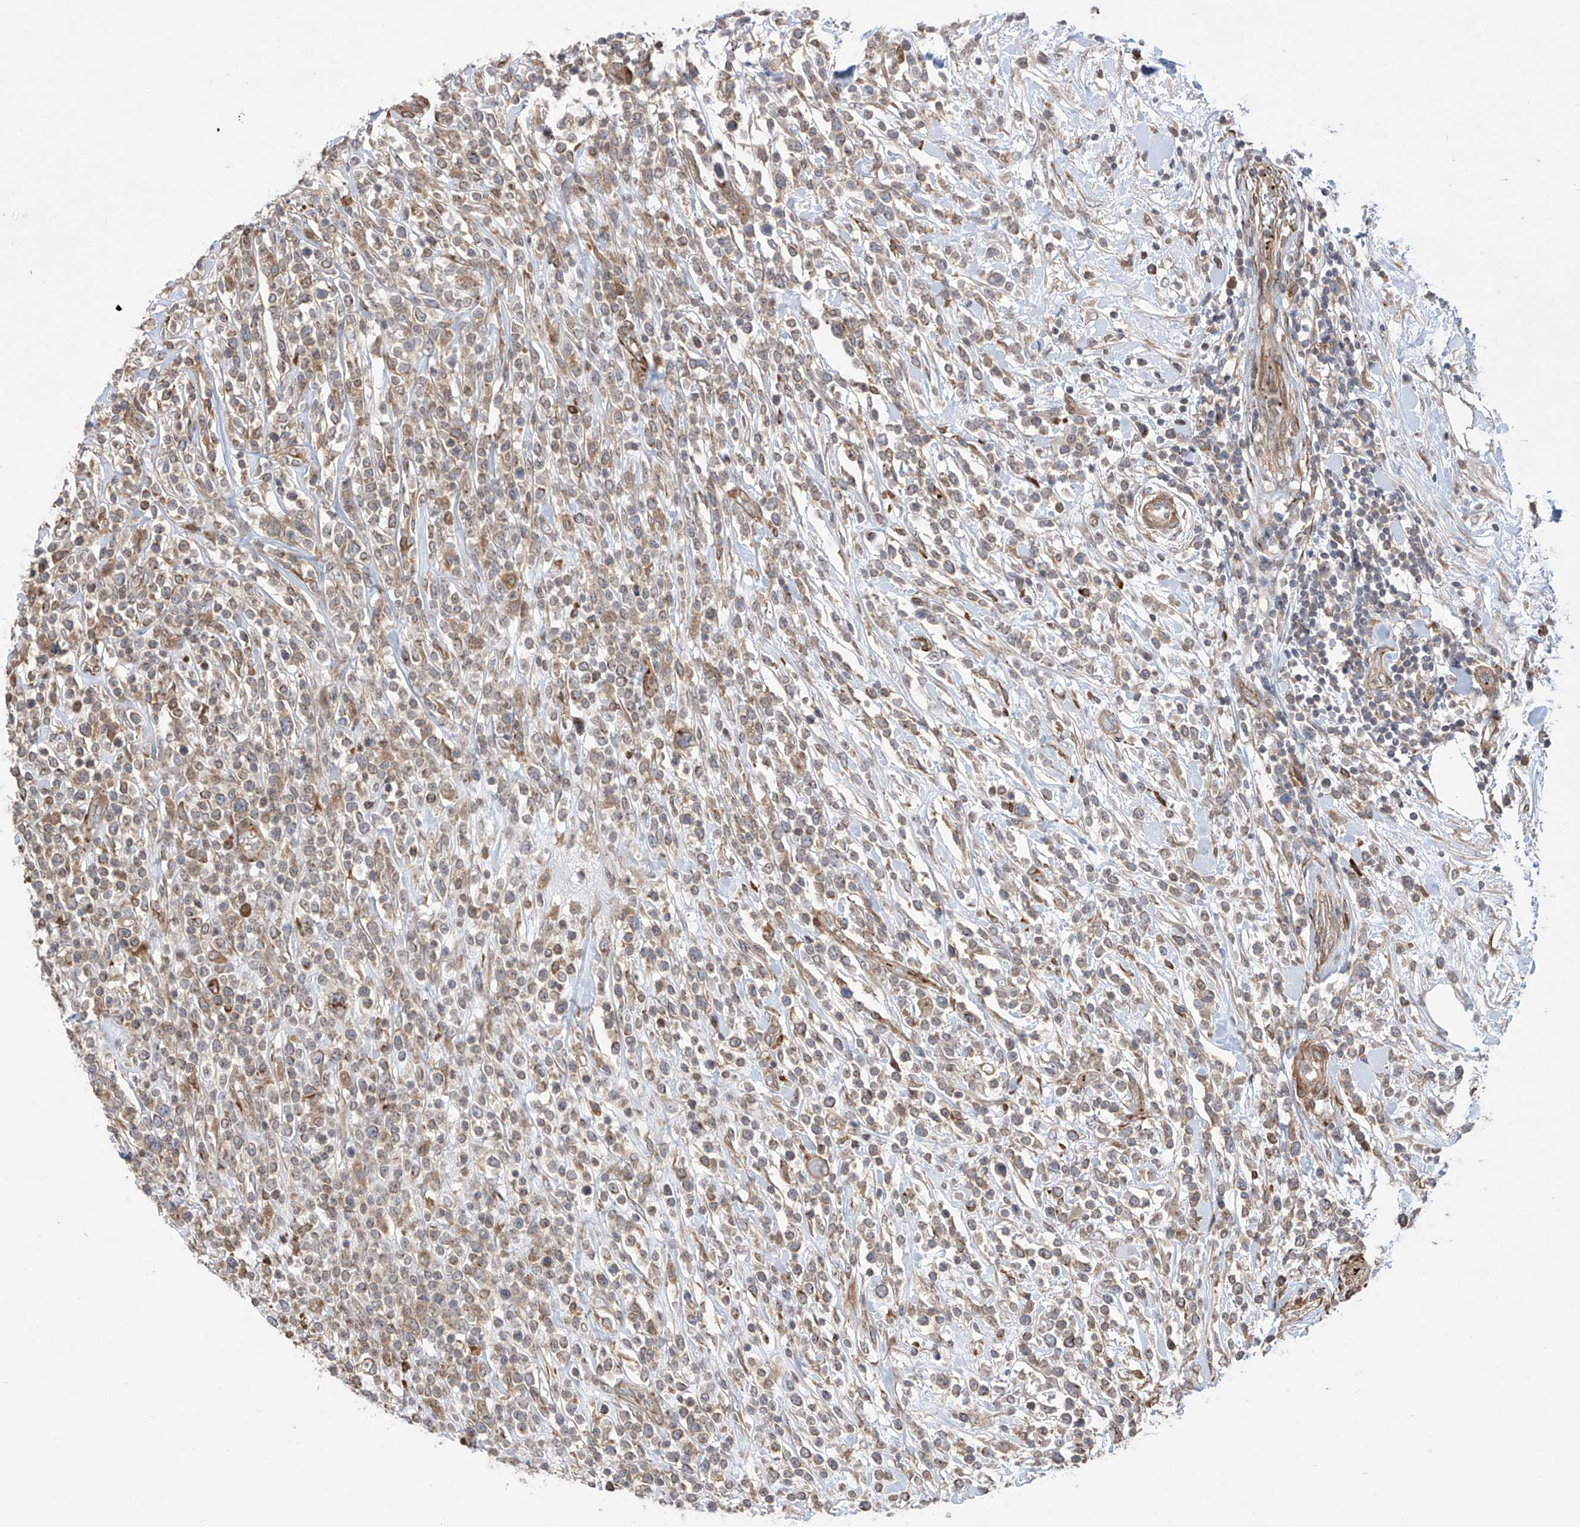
{"staining": {"intensity": "moderate", "quantity": "<25%", "location": "cytoplasmic/membranous"}, "tissue": "lymphoma", "cell_type": "Tumor cells", "image_type": "cancer", "snomed": [{"axis": "morphology", "description": "Malignant lymphoma, non-Hodgkin's type, High grade"}, {"axis": "topography", "description": "Colon"}], "caption": "IHC image of neoplastic tissue: lymphoma stained using IHC shows low levels of moderate protein expression localized specifically in the cytoplasmic/membranous of tumor cells, appearing as a cytoplasmic/membranous brown color.", "gene": "APAF1", "patient": {"sex": "female", "age": 53}}